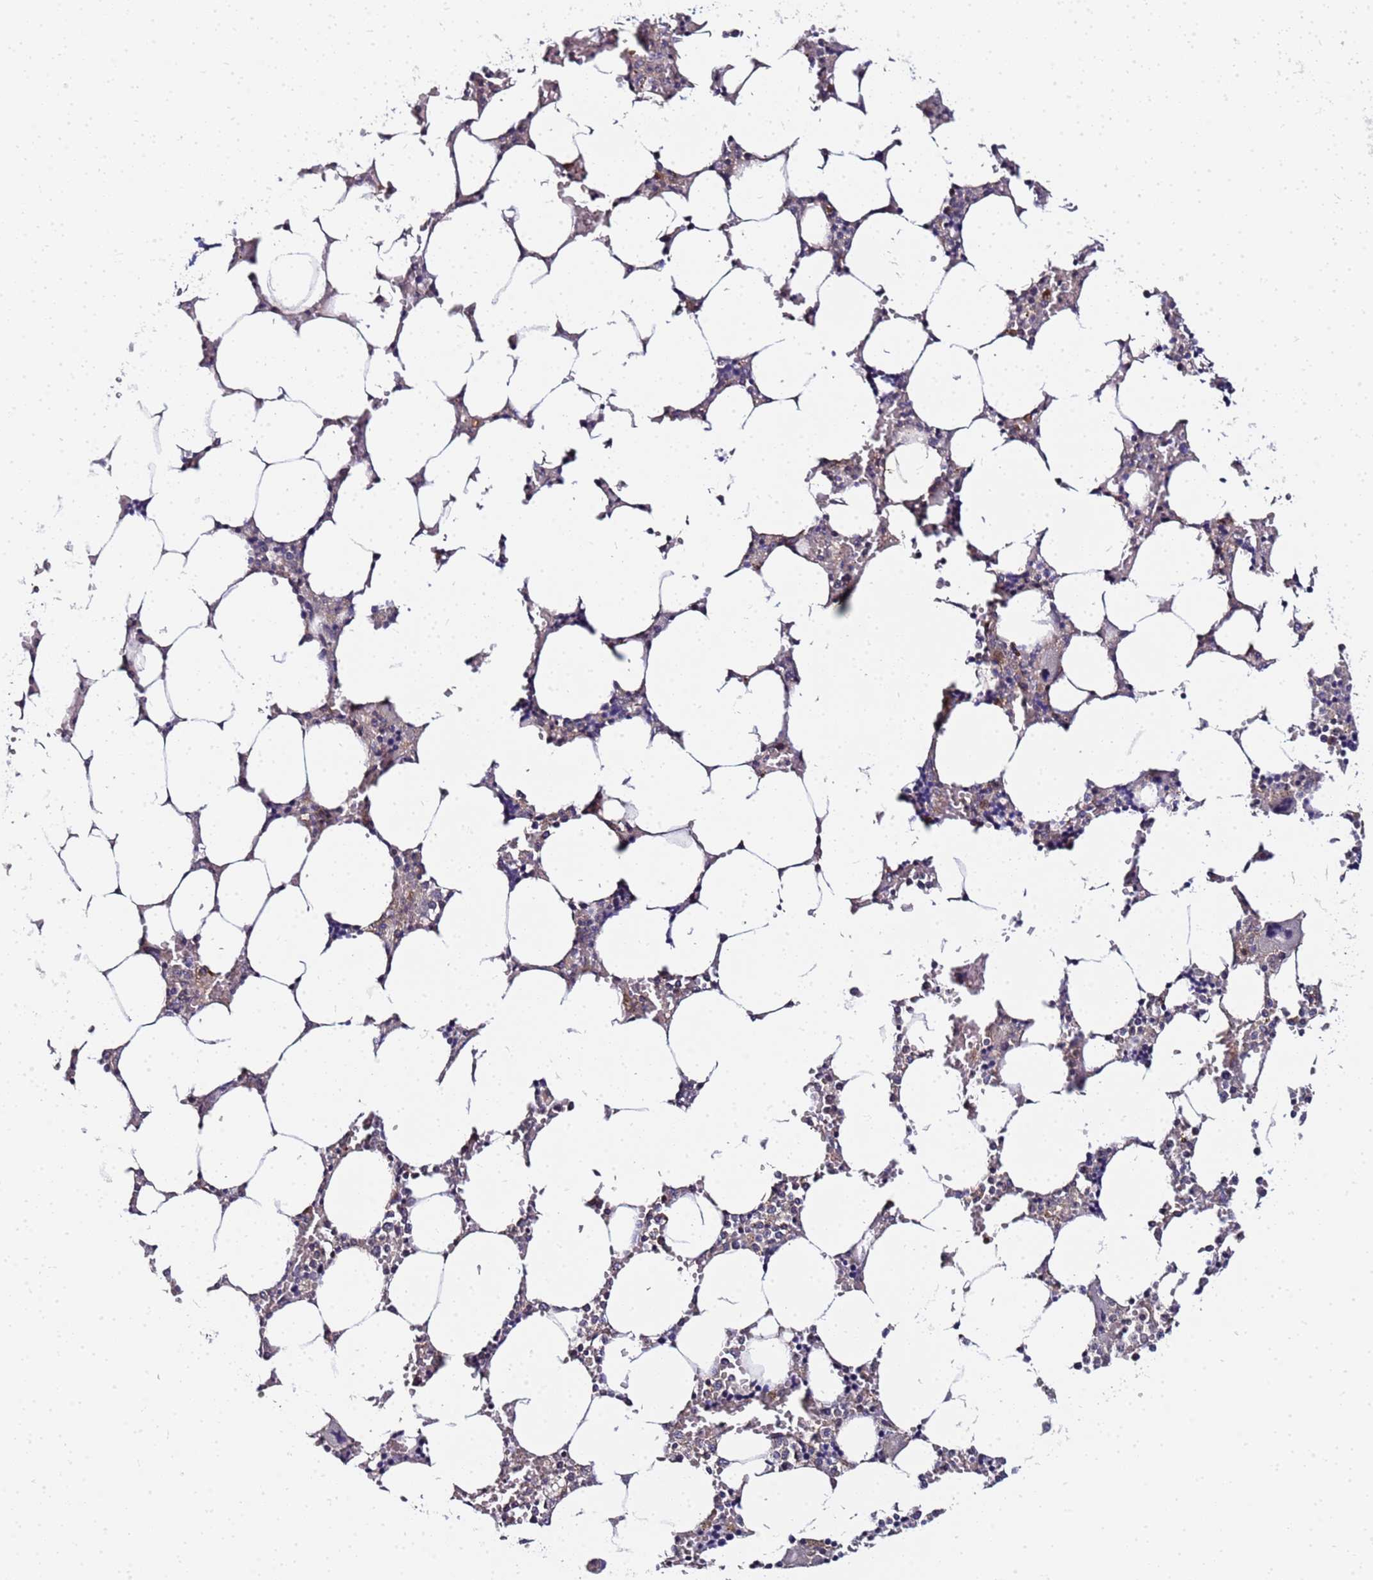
{"staining": {"intensity": "negative", "quantity": "none", "location": "none"}, "tissue": "bone marrow", "cell_type": "Hematopoietic cells", "image_type": "normal", "snomed": [{"axis": "morphology", "description": "Normal tissue, NOS"}, {"axis": "topography", "description": "Bone marrow"}], "caption": "Hematopoietic cells show no significant positivity in unremarkable bone marrow. Nuclei are stained in blue.", "gene": "CHM", "patient": {"sex": "male", "age": 64}}